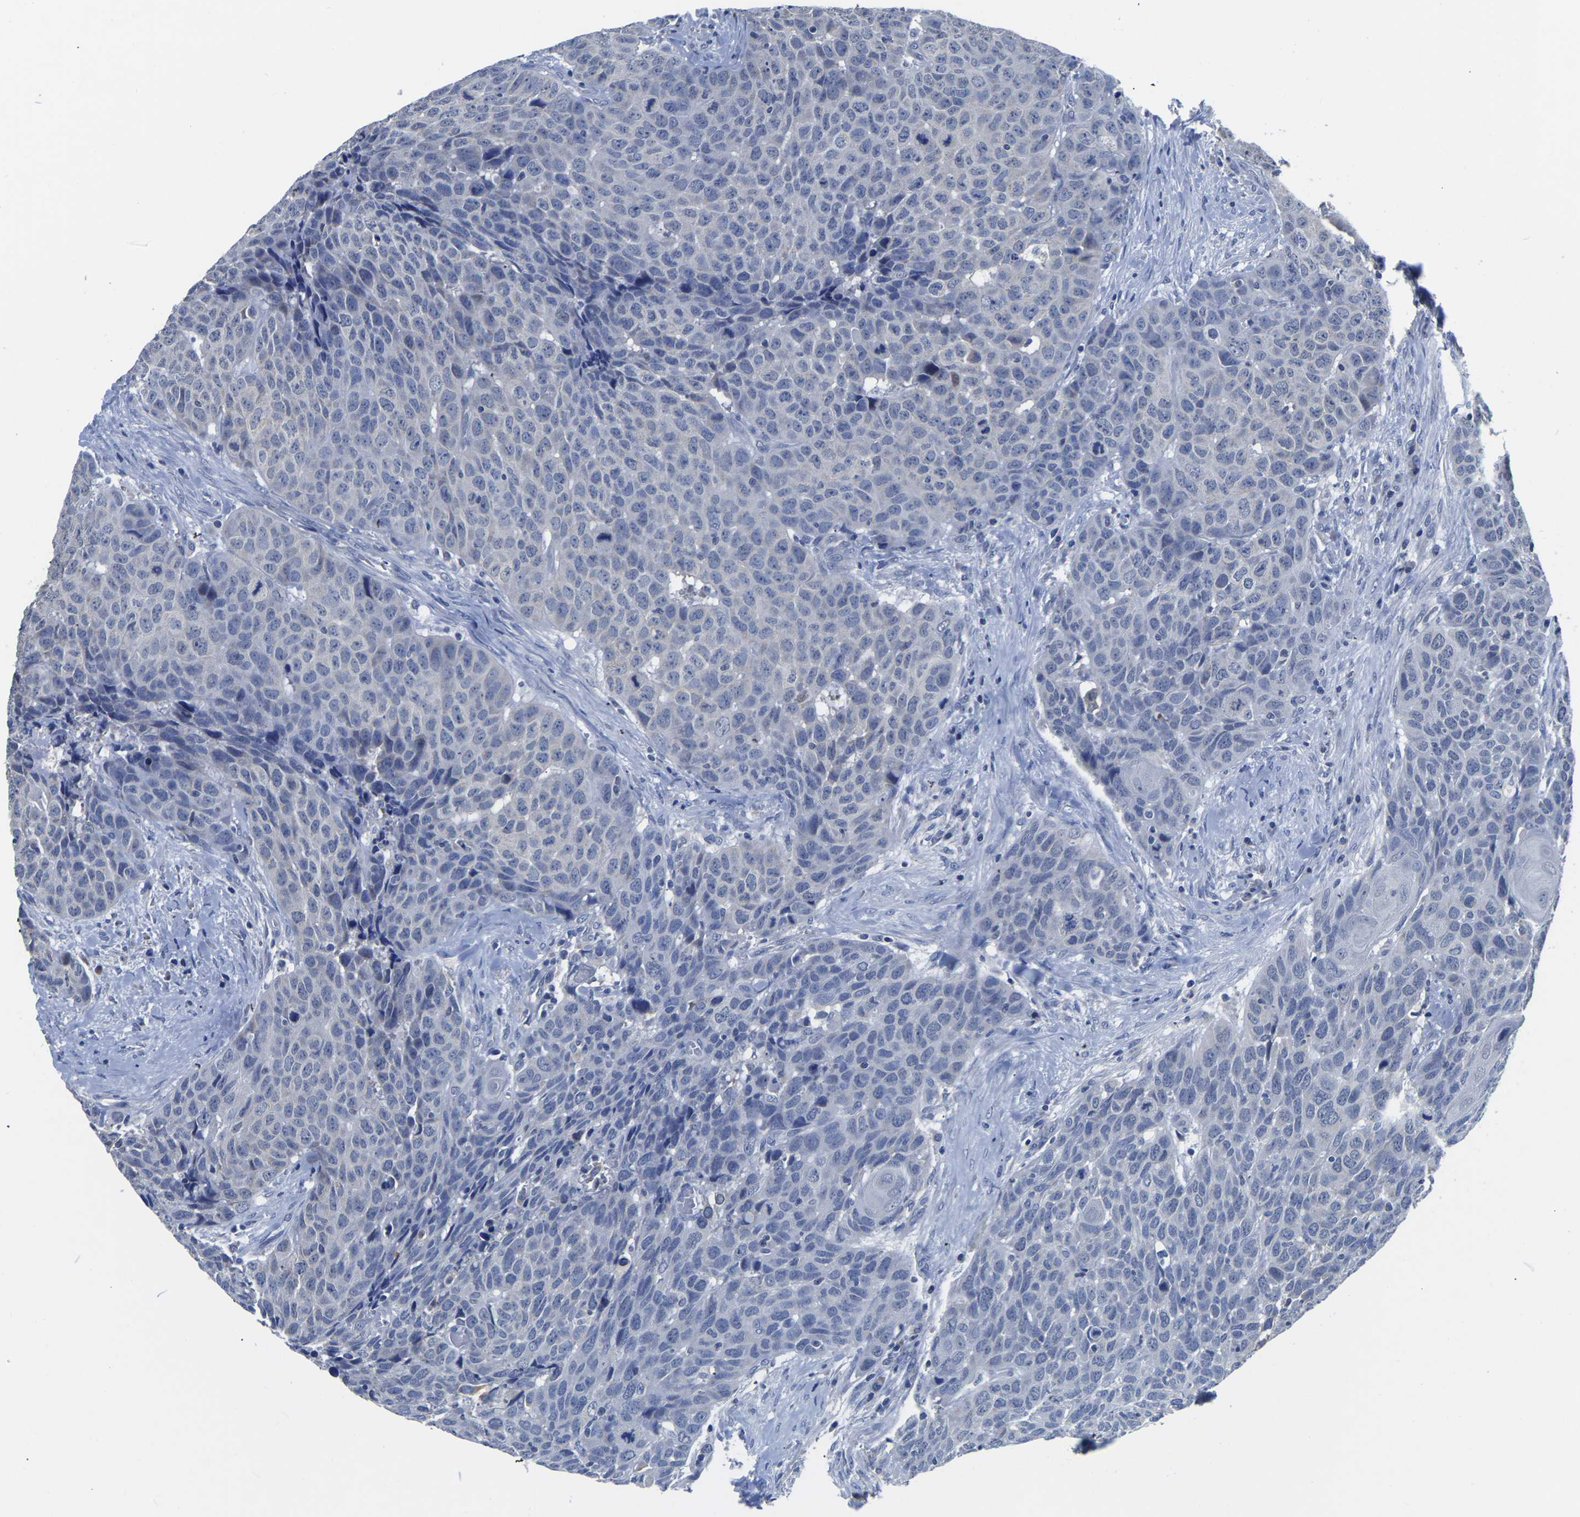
{"staining": {"intensity": "negative", "quantity": "none", "location": "none"}, "tissue": "head and neck cancer", "cell_type": "Tumor cells", "image_type": "cancer", "snomed": [{"axis": "morphology", "description": "Squamous cell carcinoma, NOS"}, {"axis": "topography", "description": "Head-Neck"}], "caption": "Immunohistochemistry micrograph of human squamous cell carcinoma (head and neck) stained for a protein (brown), which displays no staining in tumor cells. (DAB (3,3'-diaminobenzidine) immunohistochemistry with hematoxylin counter stain).", "gene": "FGD5", "patient": {"sex": "male", "age": 66}}